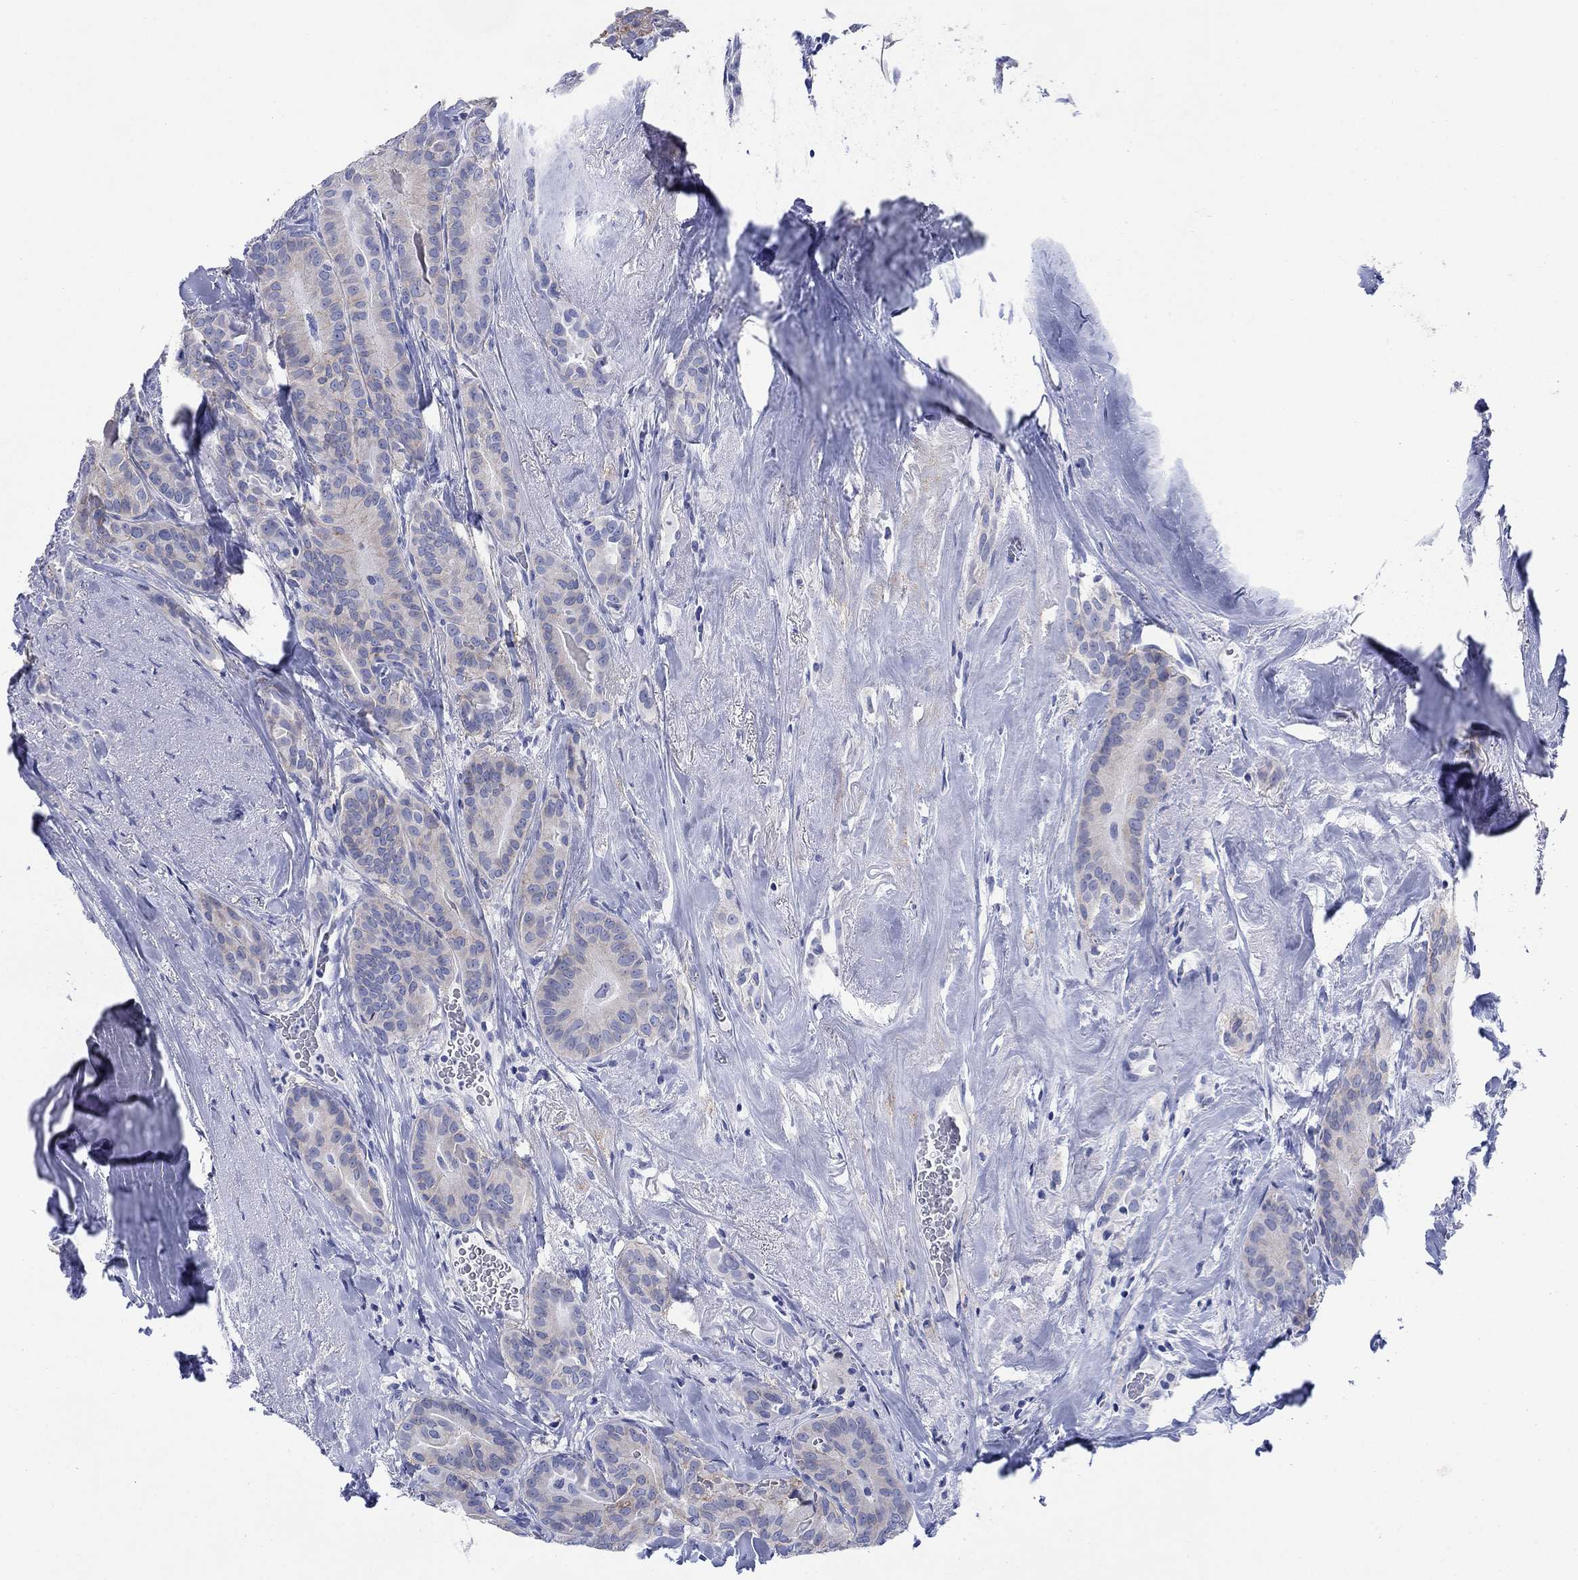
{"staining": {"intensity": "weak", "quantity": "<25%", "location": "cytoplasmic/membranous"}, "tissue": "thyroid cancer", "cell_type": "Tumor cells", "image_type": "cancer", "snomed": [{"axis": "morphology", "description": "Papillary adenocarcinoma, NOS"}, {"axis": "topography", "description": "Thyroid gland"}], "caption": "Tumor cells are negative for brown protein staining in thyroid cancer. (Stains: DAB (3,3'-diaminobenzidine) IHC with hematoxylin counter stain, Microscopy: brightfield microscopy at high magnification).", "gene": "ATP1B1", "patient": {"sex": "male", "age": 61}}